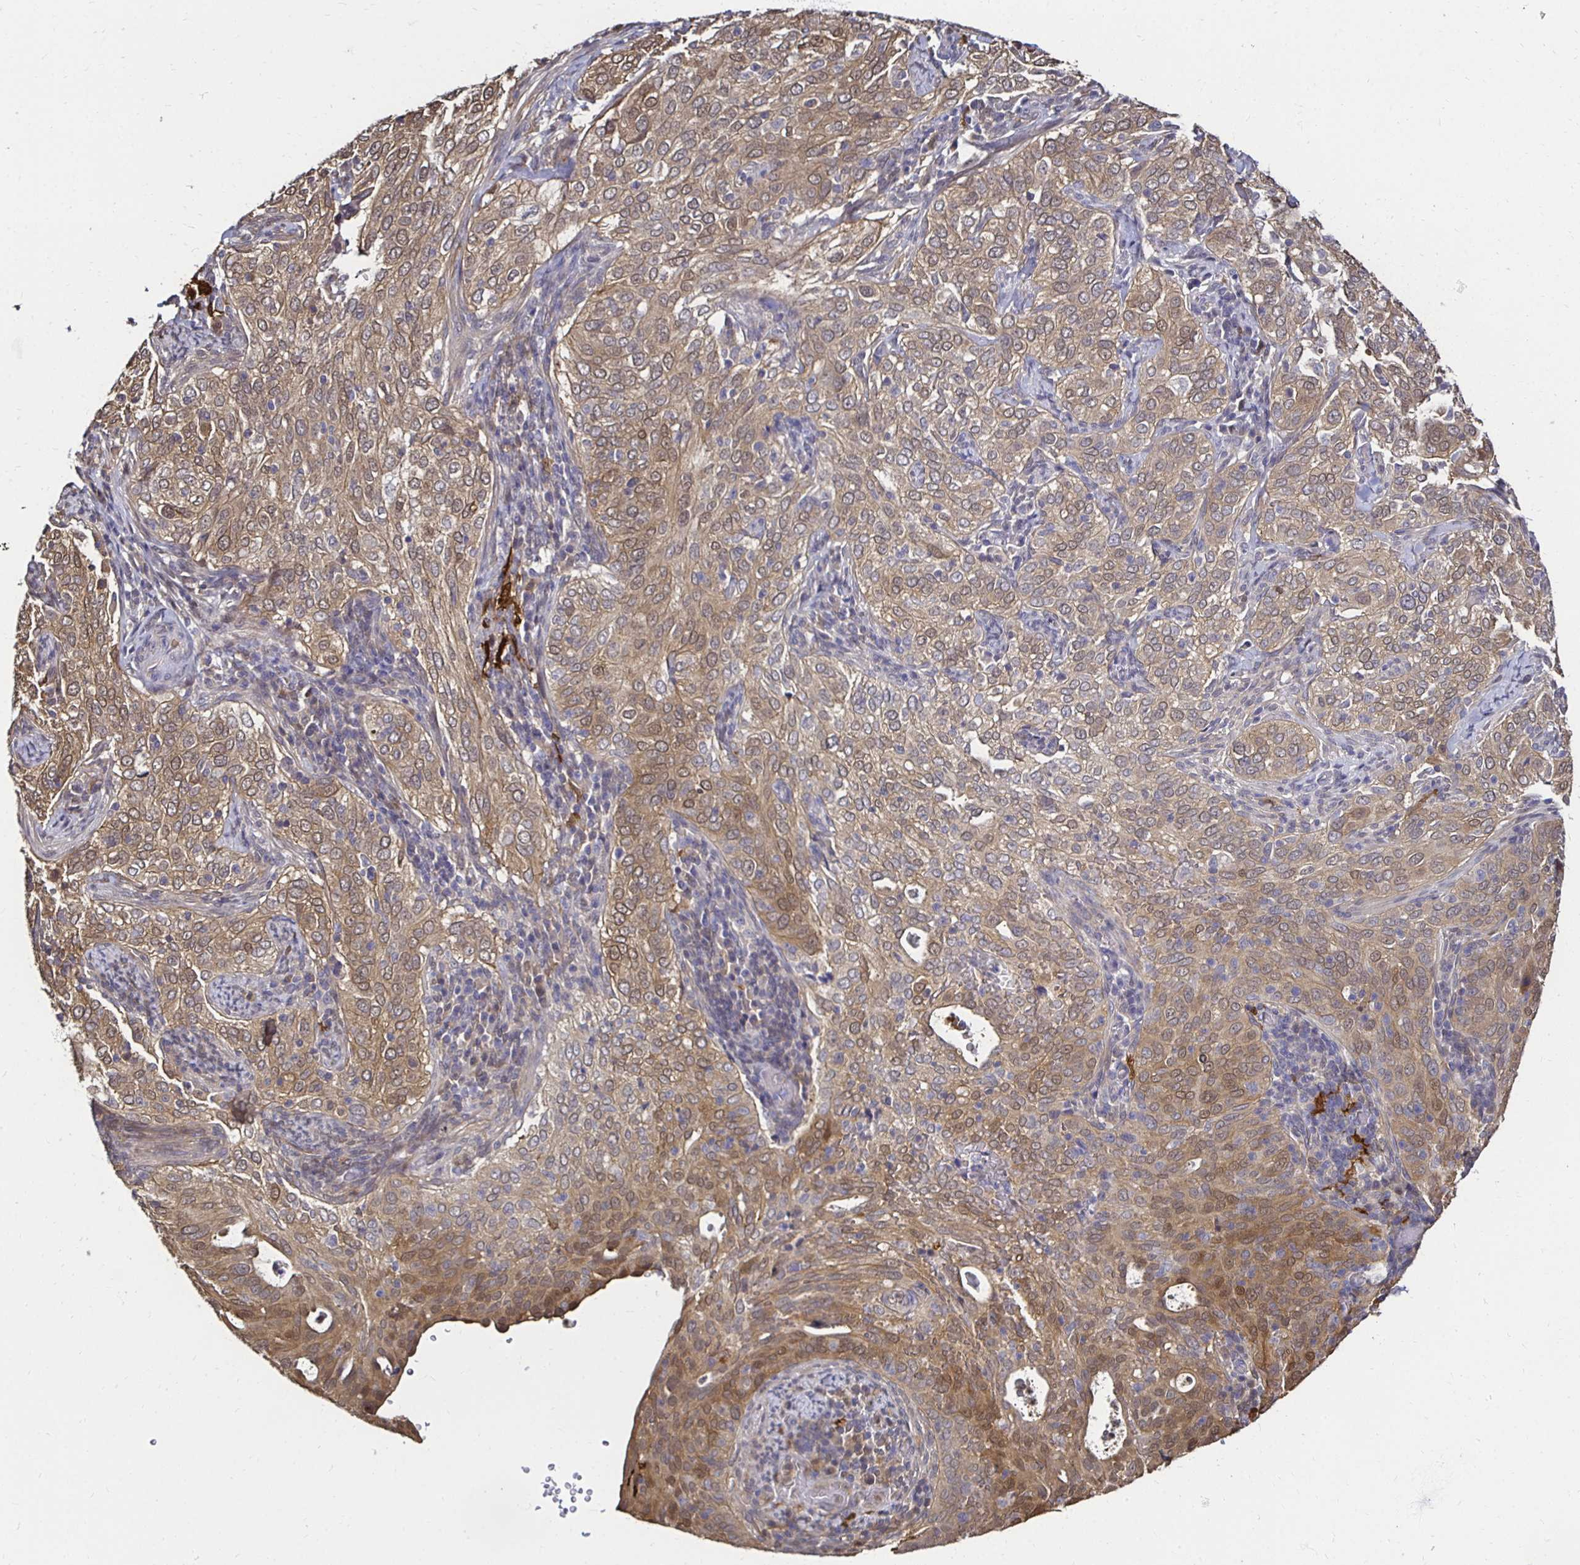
{"staining": {"intensity": "moderate", "quantity": ">75%", "location": "cytoplasmic/membranous"}, "tissue": "cervical cancer", "cell_type": "Tumor cells", "image_type": "cancer", "snomed": [{"axis": "morphology", "description": "Squamous cell carcinoma, NOS"}, {"axis": "topography", "description": "Cervix"}], "caption": "This micrograph reveals squamous cell carcinoma (cervical) stained with IHC to label a protein in brown. The cytoplasmic/membranous of tumor cells show moderate positivity for the protein. Nuclei are counter-stained blue.", "gene": "TXN", "patient": {"sex": "female", "age": 38}}